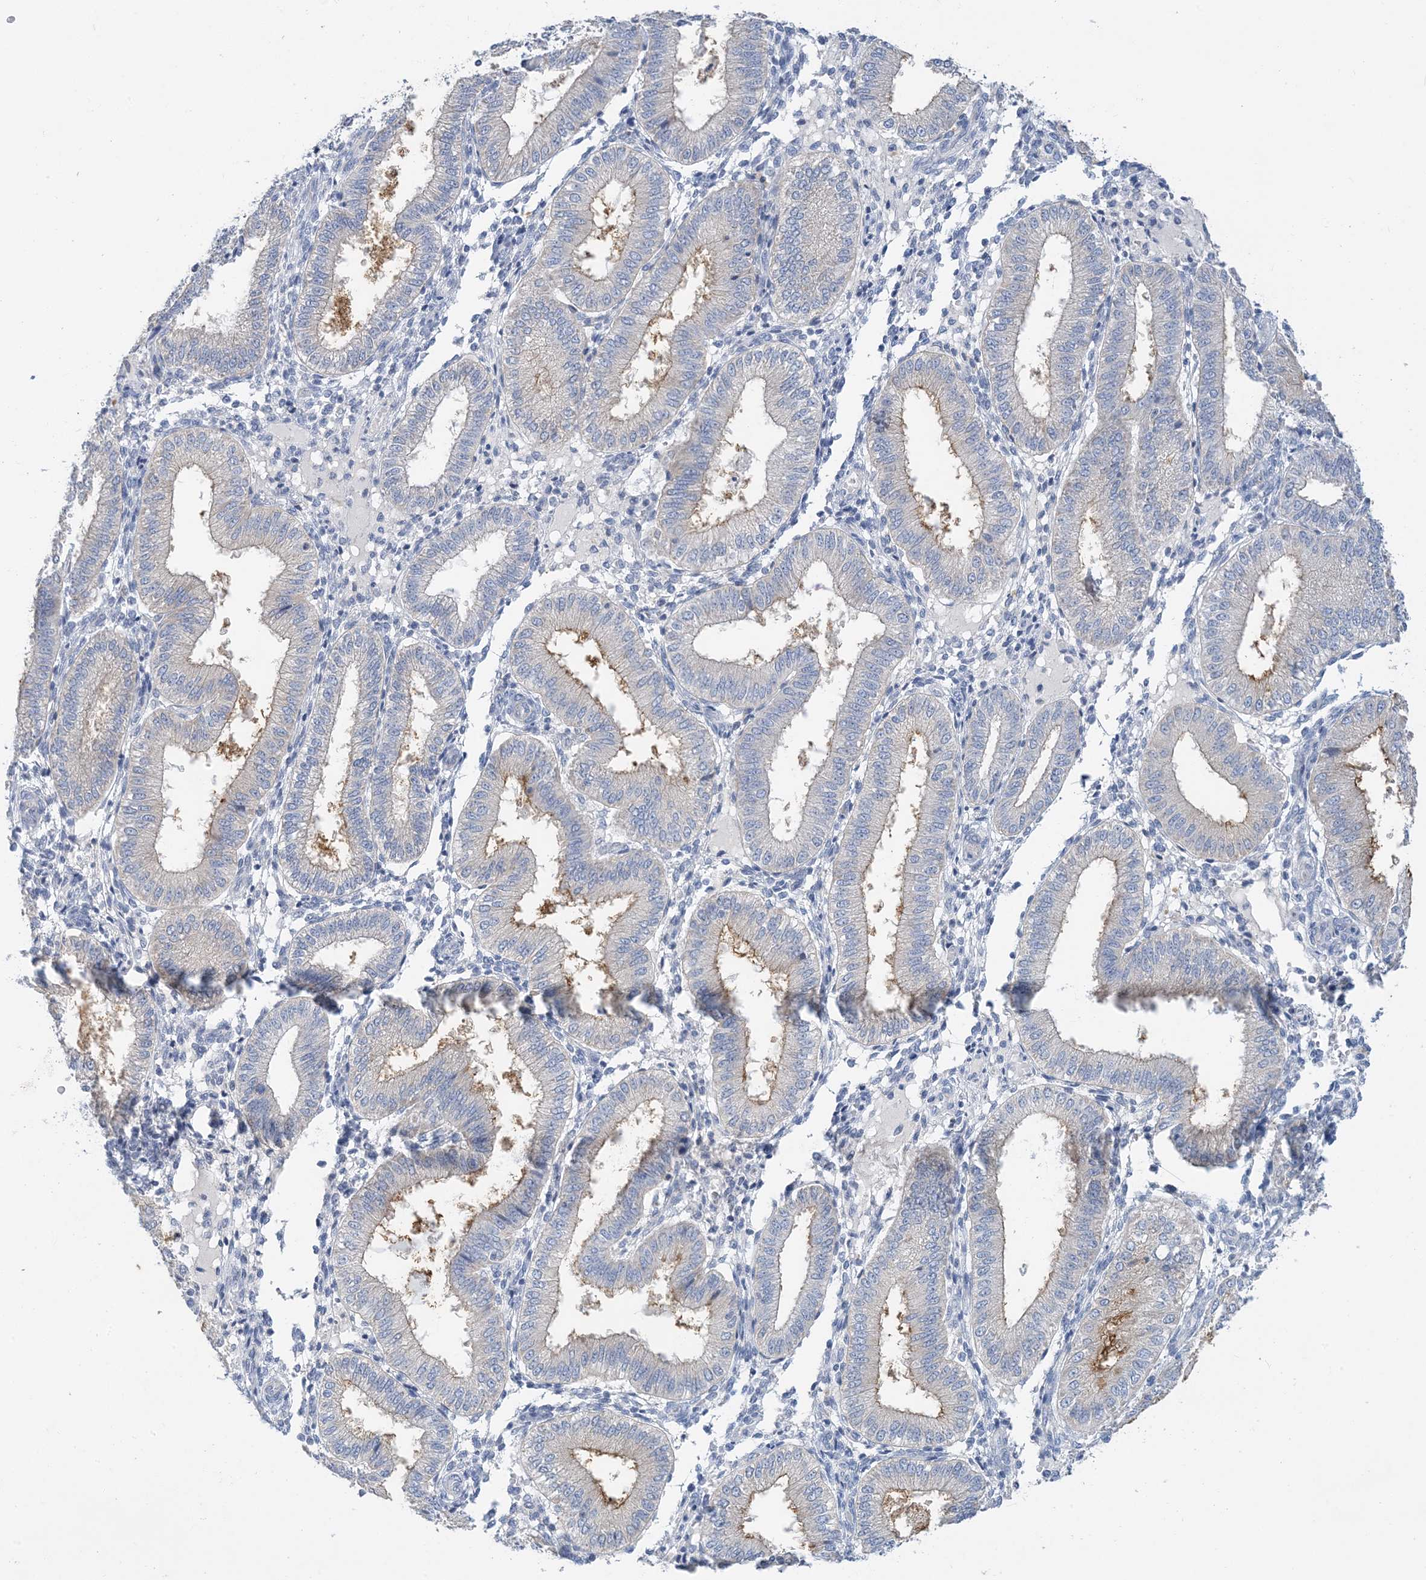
{"staining": {"intensity": "negative", "quantity": "none", "location": "none"}, "tissue": "endometrium", "cell_type": "Cells in endometrial stroma", "image_type": "normal", "snomed": [{"axis": "morphology", "description": "Normal tissue, NOS"}, {"axis": "topography", "description": "Endometrium"}], "caption": "There is no significant expression in cells in endometrial stroma of endometrium. The staining is performed using DAB brown chromogen with nuclei counter-stained in using hematoxylin.", "gene": "ZCCHC12", "patient": {"sex": "female", "age": 39}}